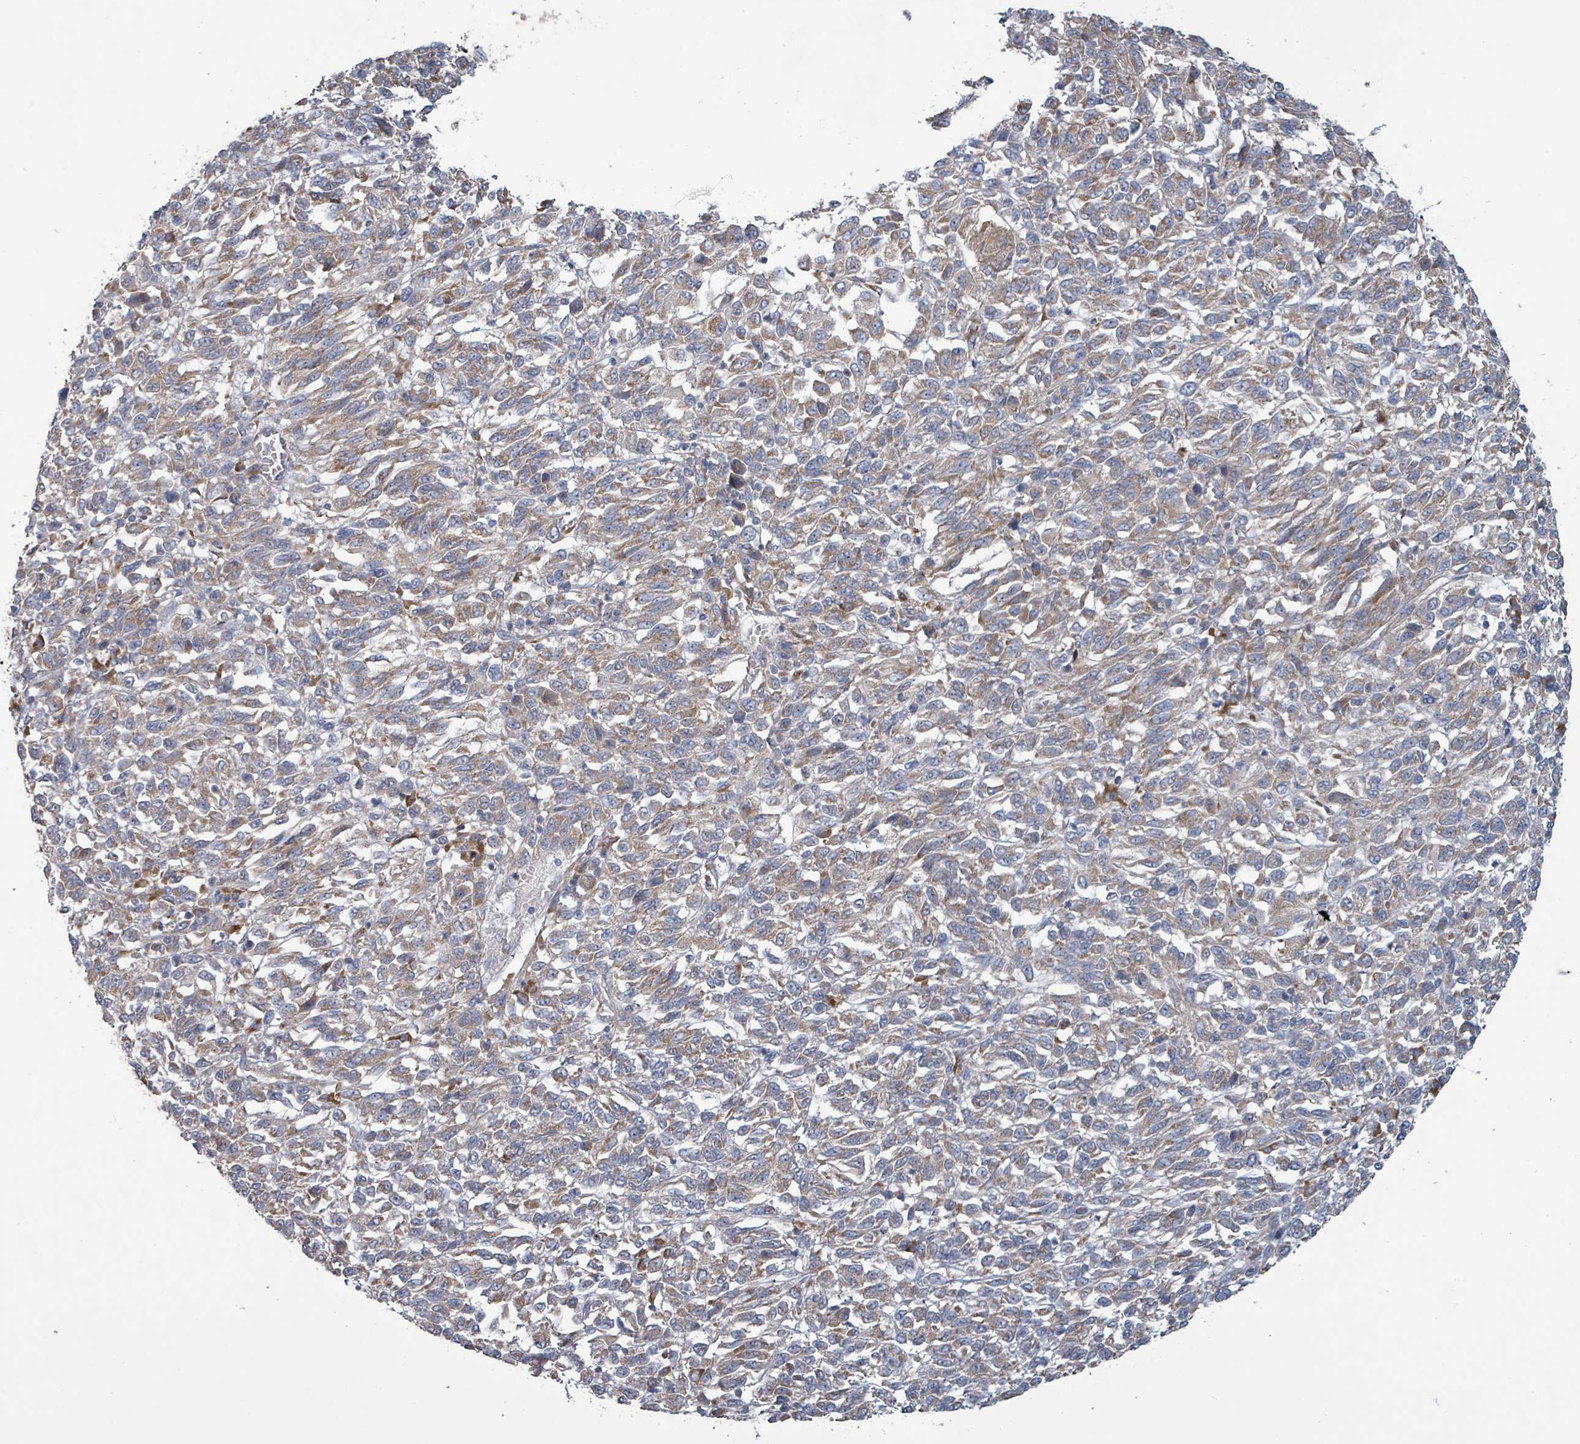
{"staining": {"intensity": "moderate", "quantity": ">75%", "location": "cytoplasmic/membranous"}, "tissue": "melanoma", "cell_type": "Tumor cells", "image_type": "cancer", "snomed": [{"axis": "morphology", "description": "Malignant melanoma, Metastatic site"}, {"axis": "topography", "description": "Lung"}], "caption": "The photomicrograph shows a brown stain indicating the presence of a protein in the cytoplasmic/membranous of tumor cells in melanoma. (DAB = brown stain, brightfield microscopy at high magnification).", "gene": "RPL32", "patient": {"sex": "male", "age": 64}}